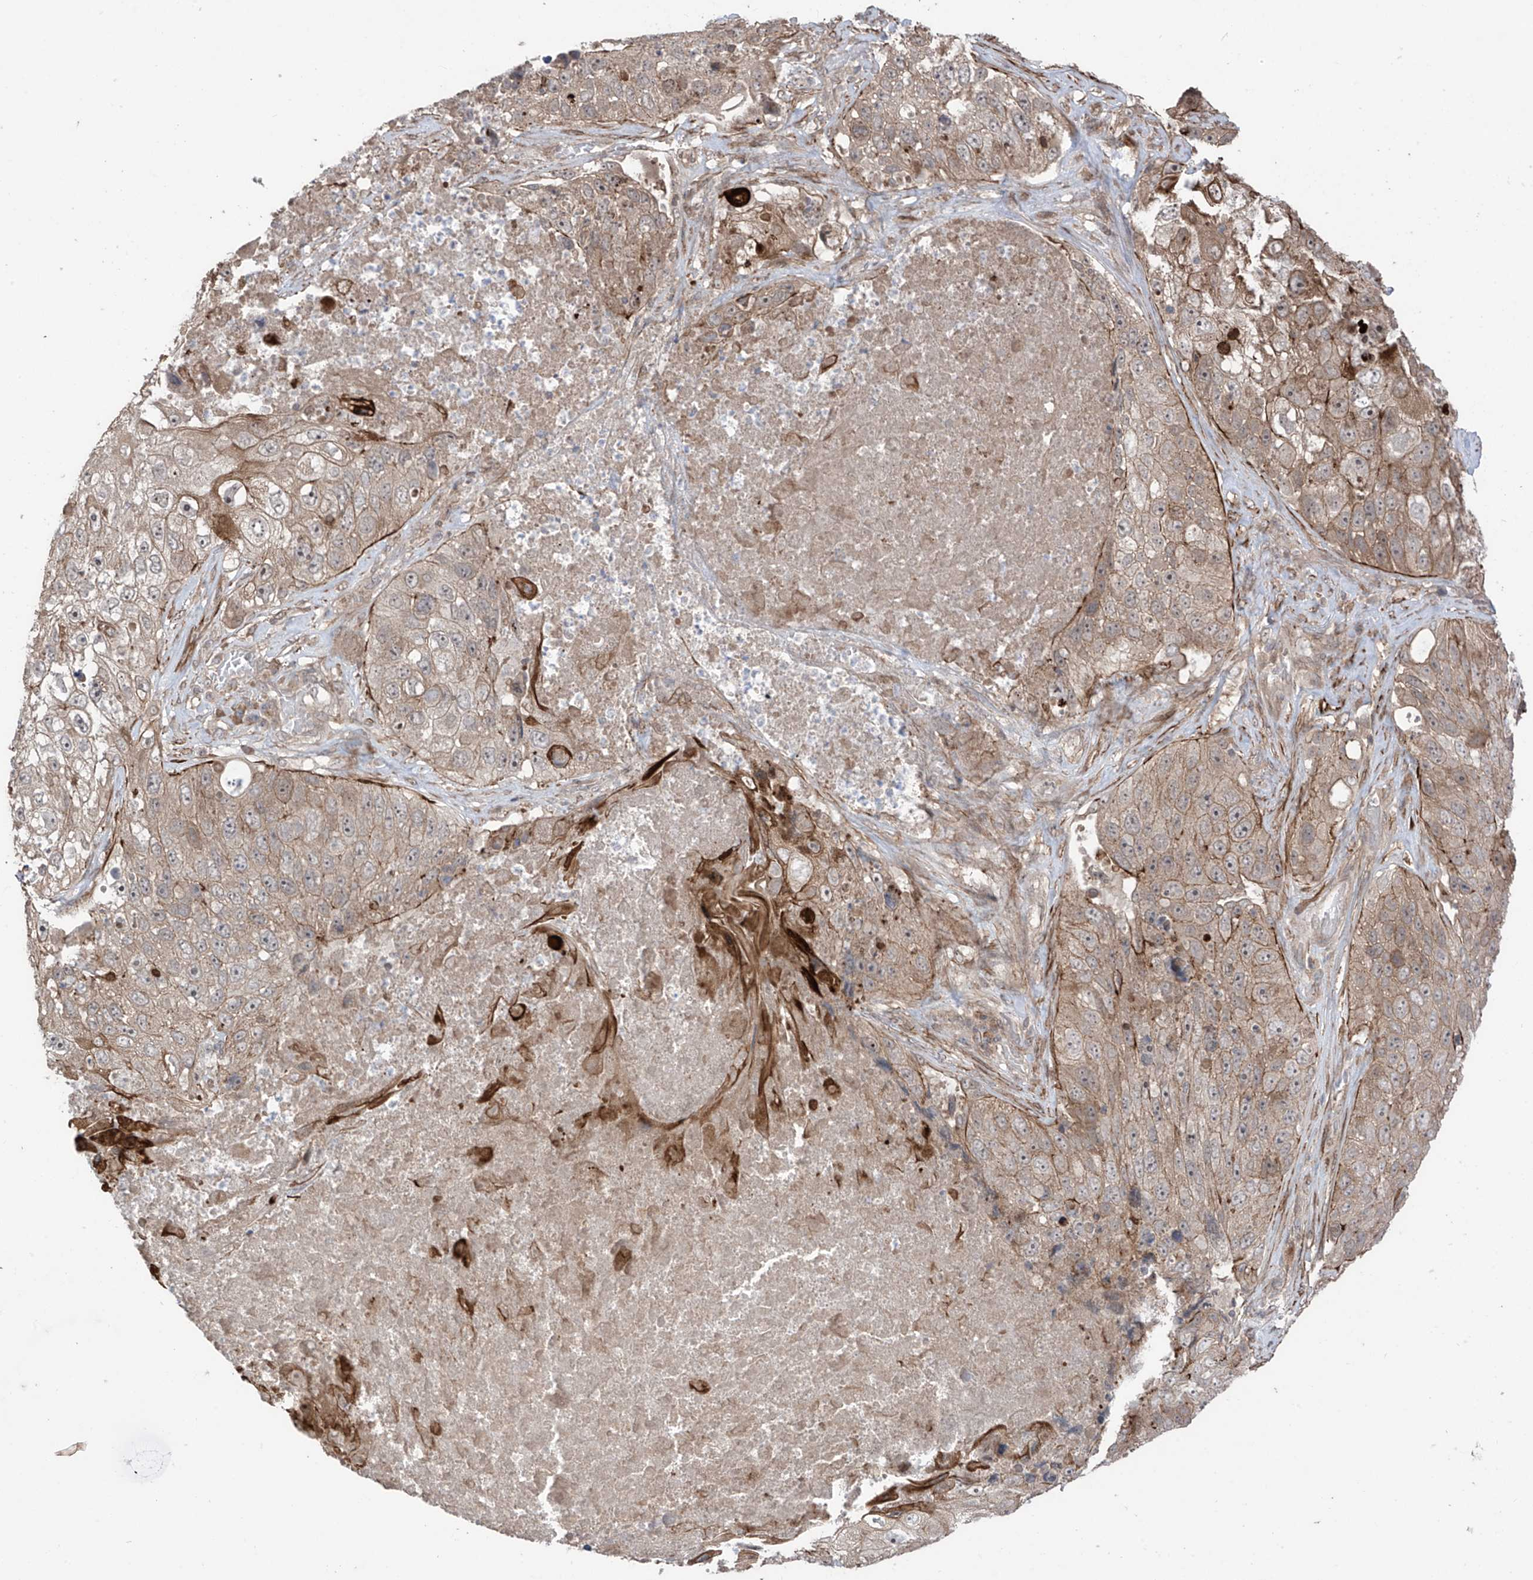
{"staining": {"intensity": "weak", "quantity": "25%-75%", "location": "cytoplasmic/membranous"}, "tissue": "lung cancer", "cell_type": "Tumor cells", "image_type": "cancer", "snomed": [{"axis": "morphology", "description": "Squamous cell carcinoma, NOS"}, {"axis": "topography", "description": "Lung"}], "caption": "Lung cancer (squamous cell carcinoma) stained for a protein (brown) shows weak cytoplasmic/membranous positive expression in about 25%-75% of tumor cells.", "gene": "LRRC74A", "patient": {"sex": "male", "age": 61}}